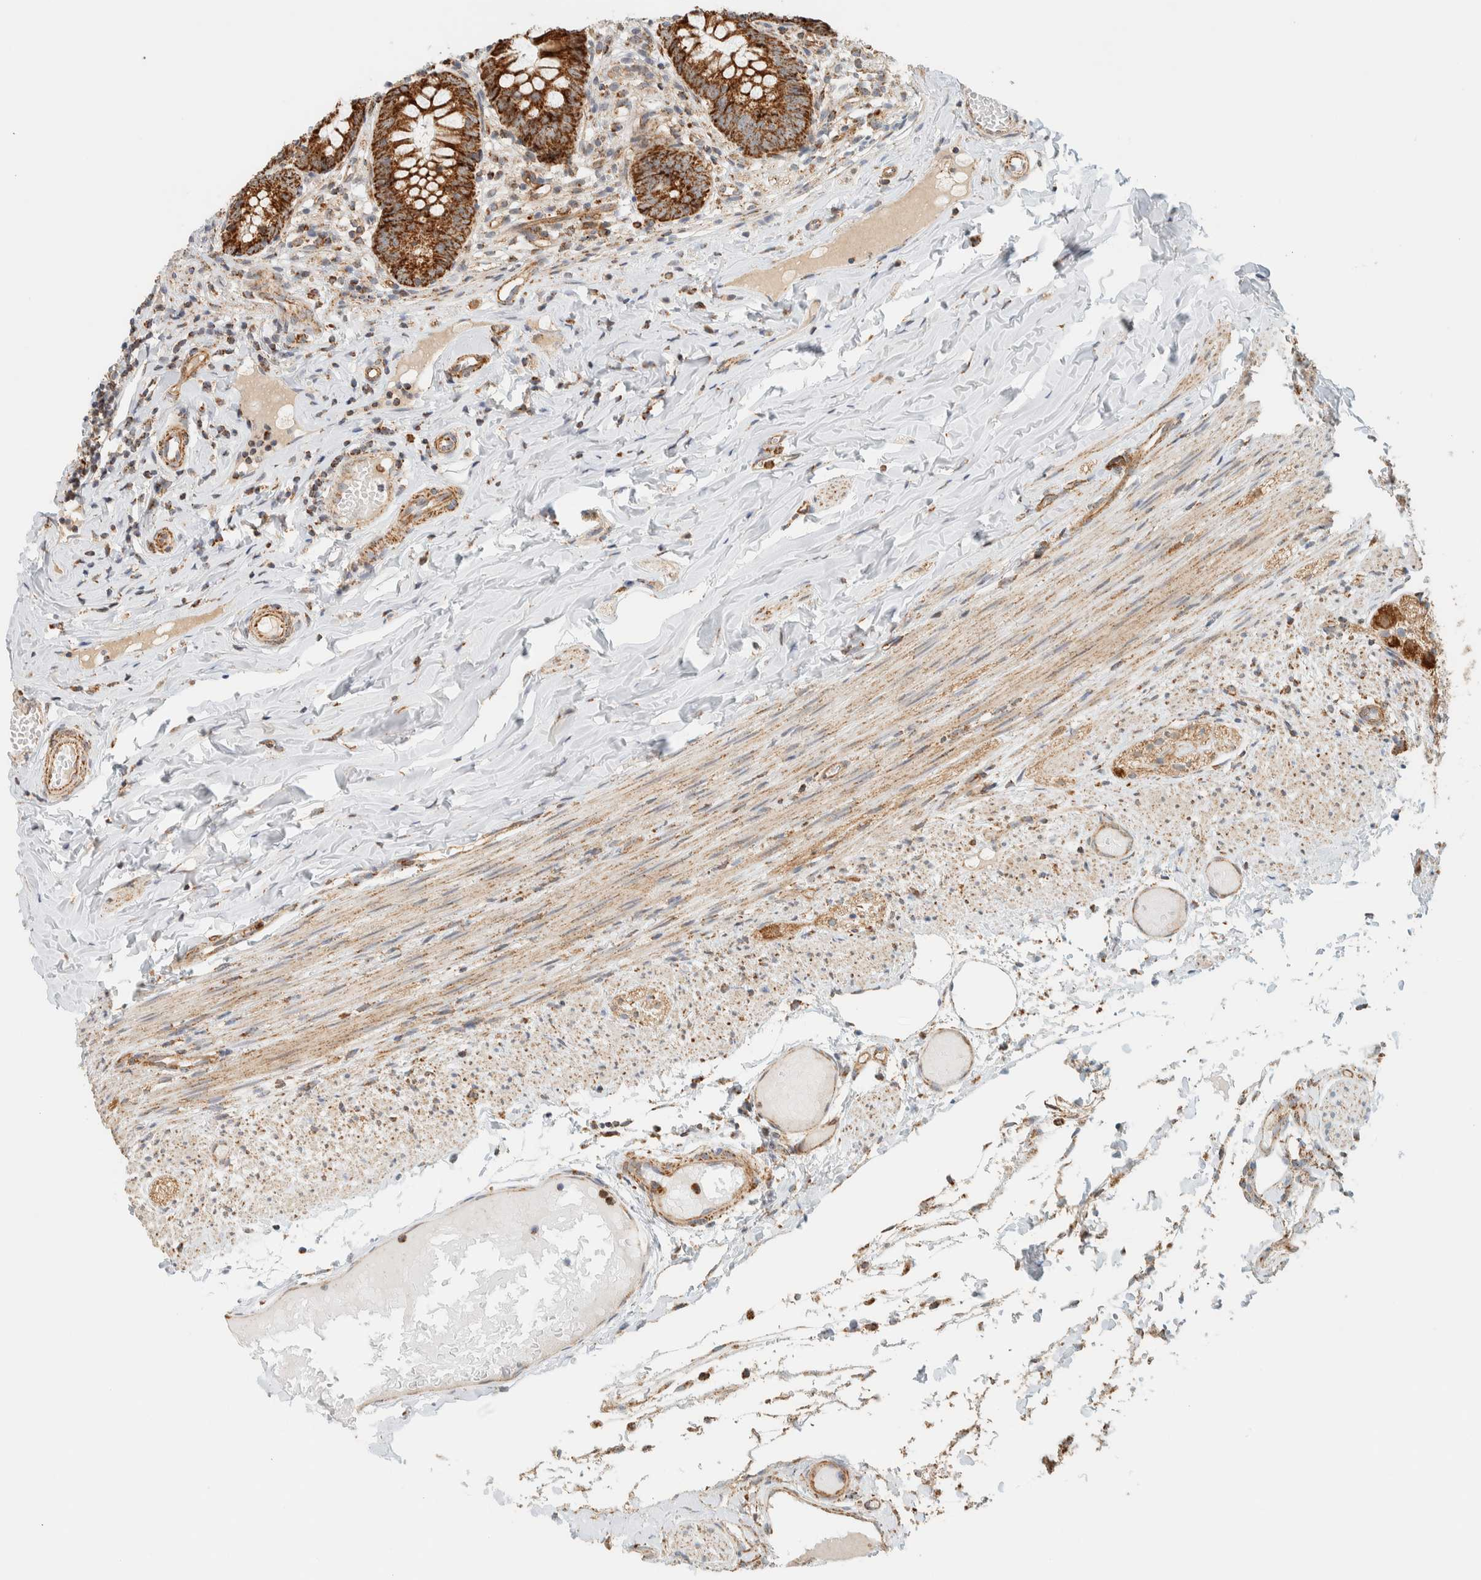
{"staining": {"intensity": "strong", "quantity": ">75%", "location": "cytoplasmic/membranous"}, "tissue": "appendix", "cell_type": "Glandular cells", "image_type": "normal", "snomed": [{"axis": "morphology", "description": "Normal tissue, NOS"}, {"axis": "topography", "description": "Appendix"}], "caption": "Appendix was stained to show a protein in brown. There is high levels of strong cytoplasmic/membranous positivity in approximately >75% of glandular cells. Nuclei are stained in blue.", "gene": "KIFAP3", "patient": {"sex": "male", "age": 8}}